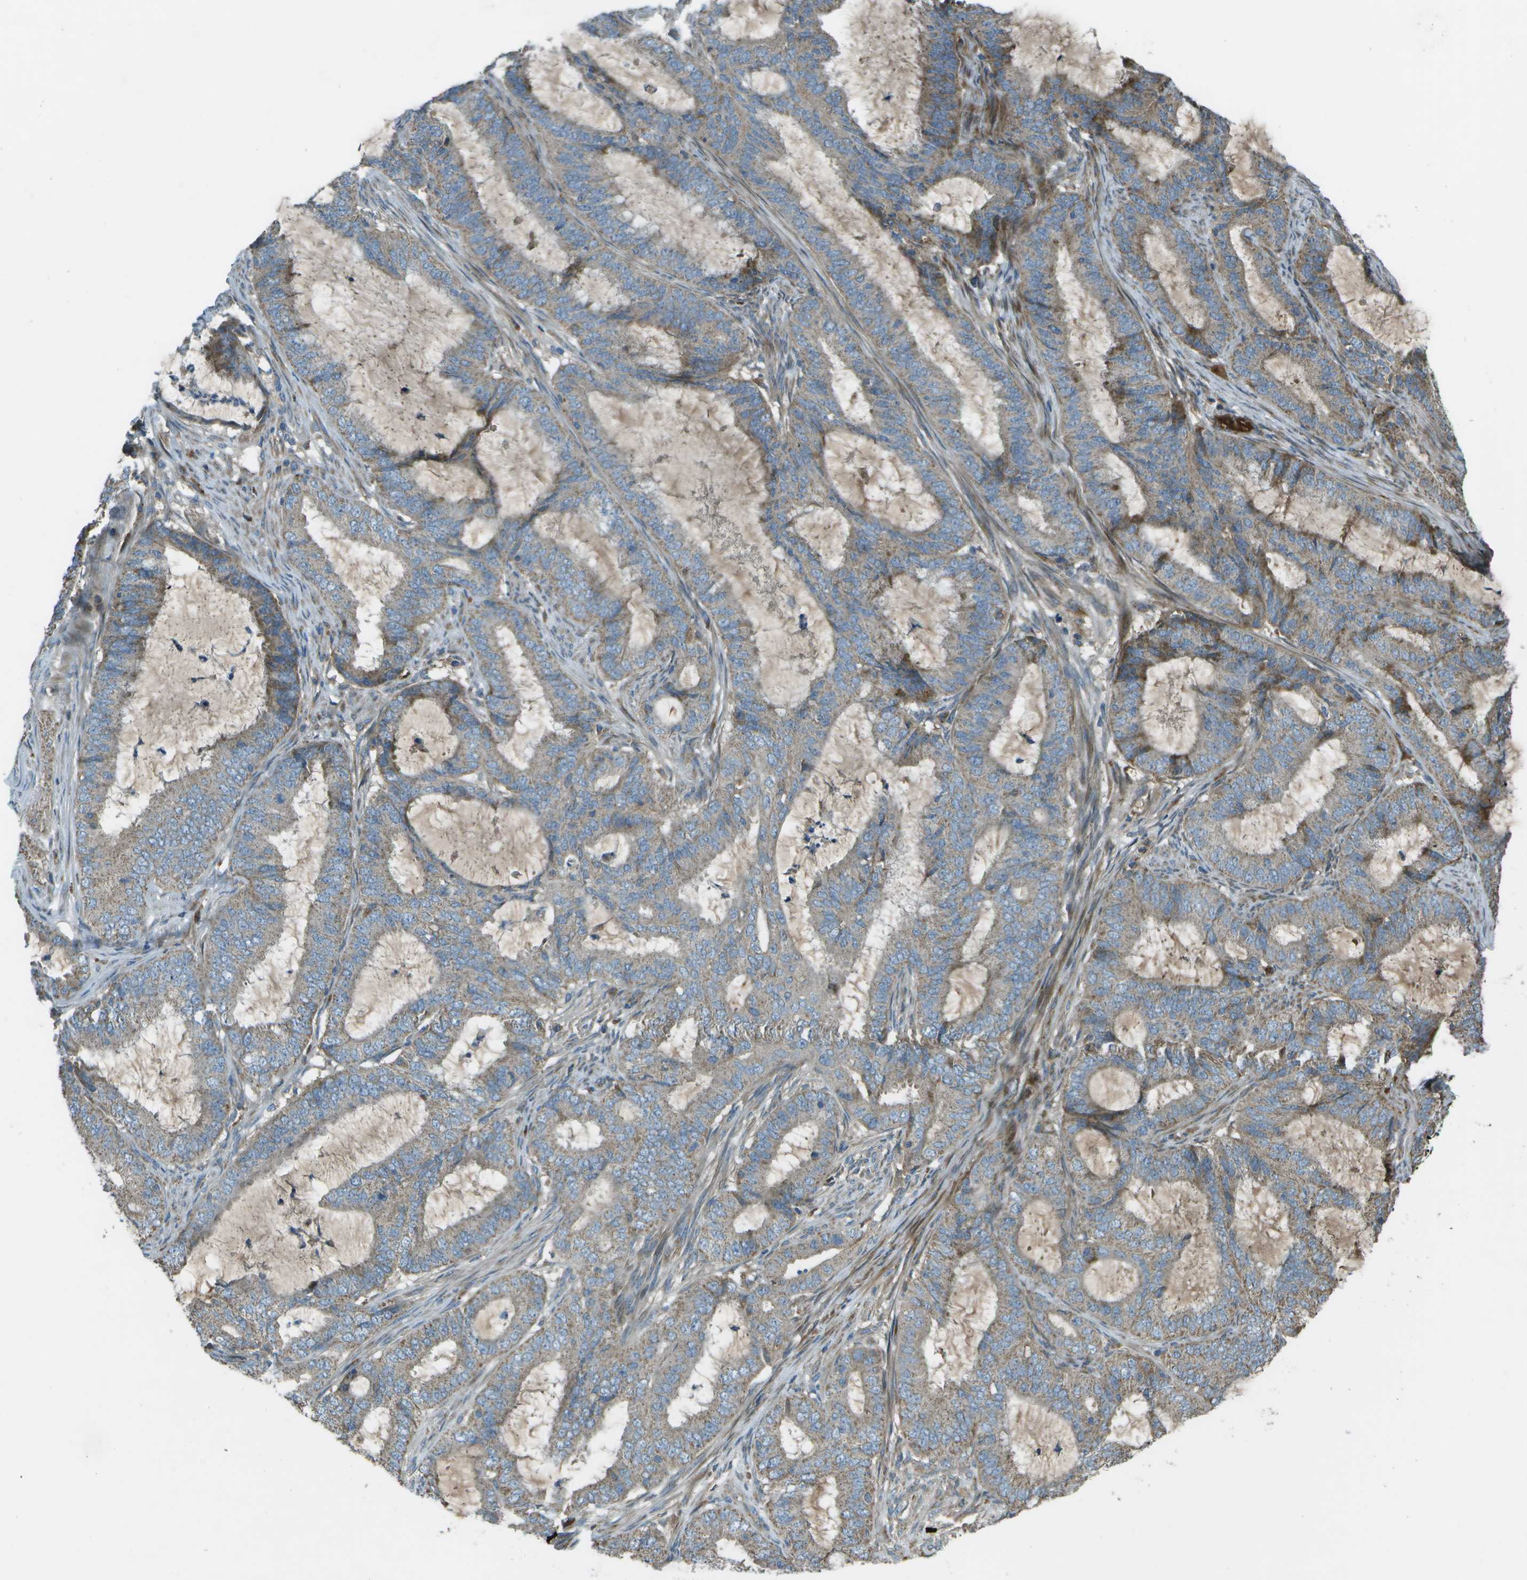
{"staining": {"intensity": "weak", "quantity": ">75%", "location": "cytoplasmic/membranous"}, "tissue": "endometrial cancer", "cell_type": "Tumor cells", "image_type": "cancer", "snomed": [{"axis": "morphology", "description": "Adenocarcinoma, NOS"}, {"axis": "topography", "description": "Endometrium"}], "caption": "Protein analysis of adenocarcinoma (endometrial) tissue exhibits weak cytoplasmic/membranous expression in approximately >75% of tumor cells.", "gene": "PXYLP1", "patient": {"sex": "female", "age": 70}}